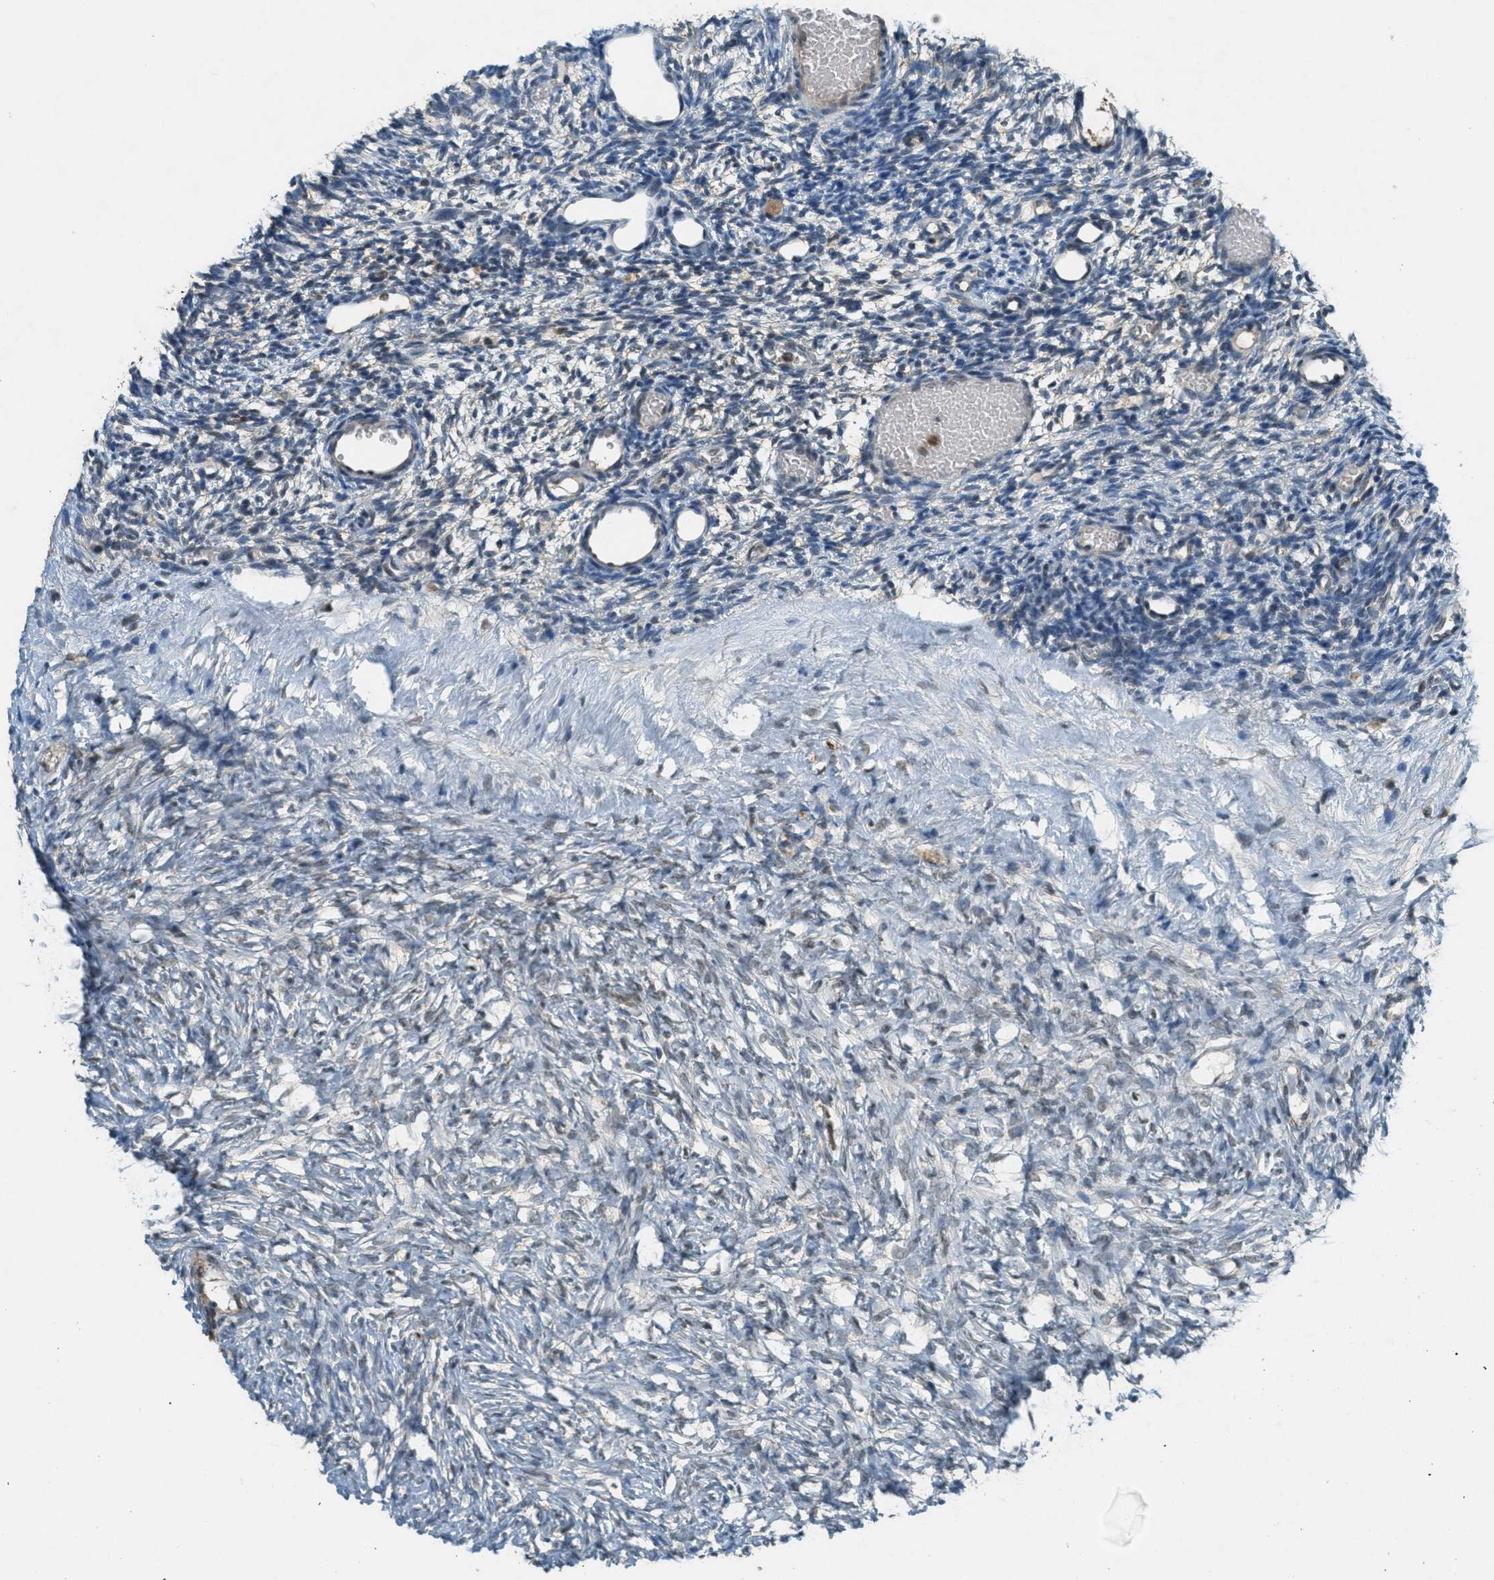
{"staining": {"intensity": "weak", "quantity": "<25%", "location": "cytoplasmic/membranous,nuclear"}, "tissue": "ovary", "cell_type": "Follicle cells", "image_type": "normal", "snomed": [{"axis": "morphology", "description": "Normal tissue, NOS"}, {"axis": "topography", "description": "Ovary"}], "caption": "Follicle cells show no significant expression in unremarkable ovary. The staining is performed using DAB brown chromogen with nuclei counter-stained in using hematoxylin.", "gene": "TCF20", "patient": {"sex": "female", "age": 35}}